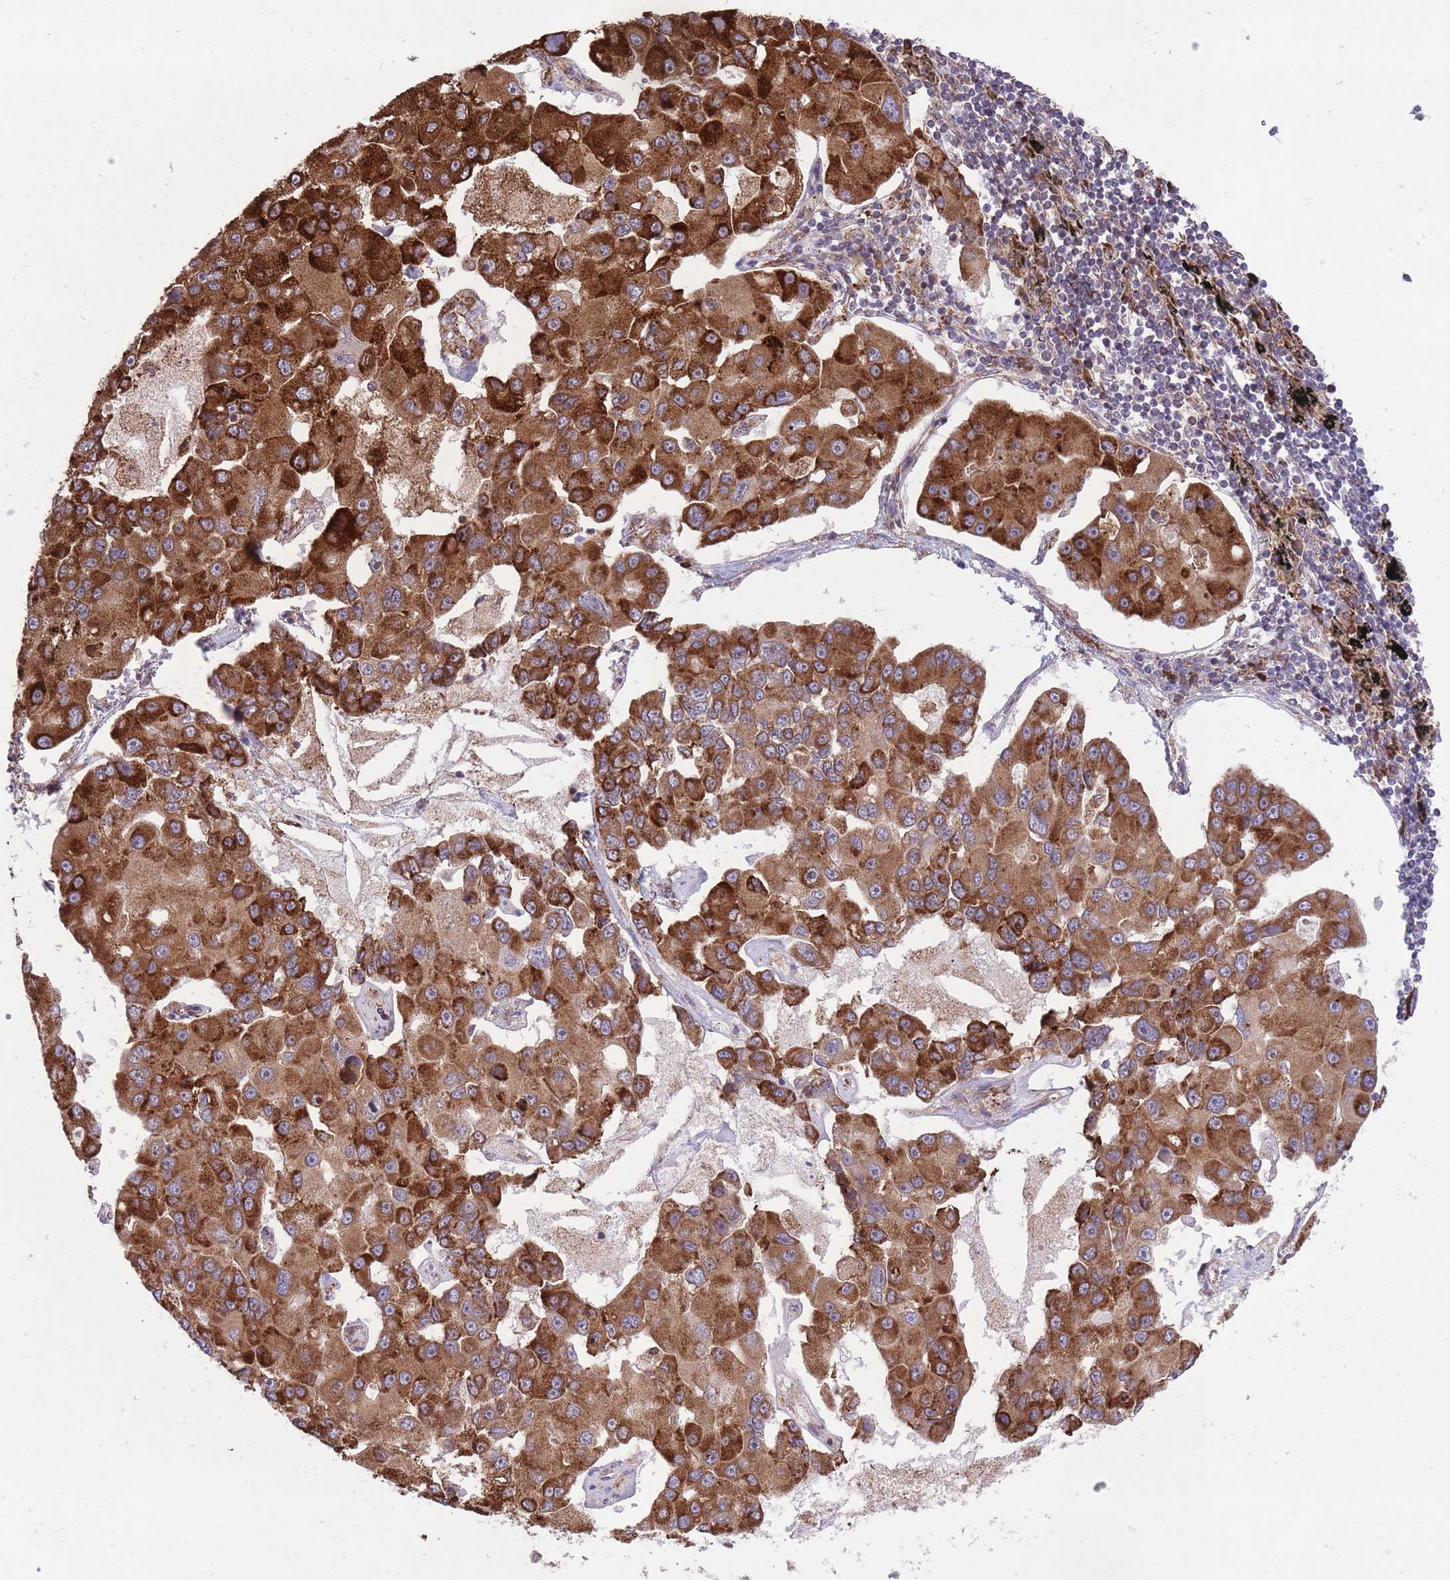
{"staining": {"intensity": "strong", "quantity": ">75%", "location": "cytoplasmic/membranous"}, "tissue": "lung cancer", "cell_type": "Tumor cells", "image_type": "cancer", "snomed": [{"axis": "morphology", "description": "Adenocarcinoma, NOS"}, {"axis": "topography", "description": "Lung"}], "caption": "Immunohistochemical staining of lung cancer (adenocarcinoma) reveals strong cytoplasmic/membranous protein positivity in about >75% of tumor cells.", "gene": "TTLL3", "patient": {"sex": "female", "age": 54}}